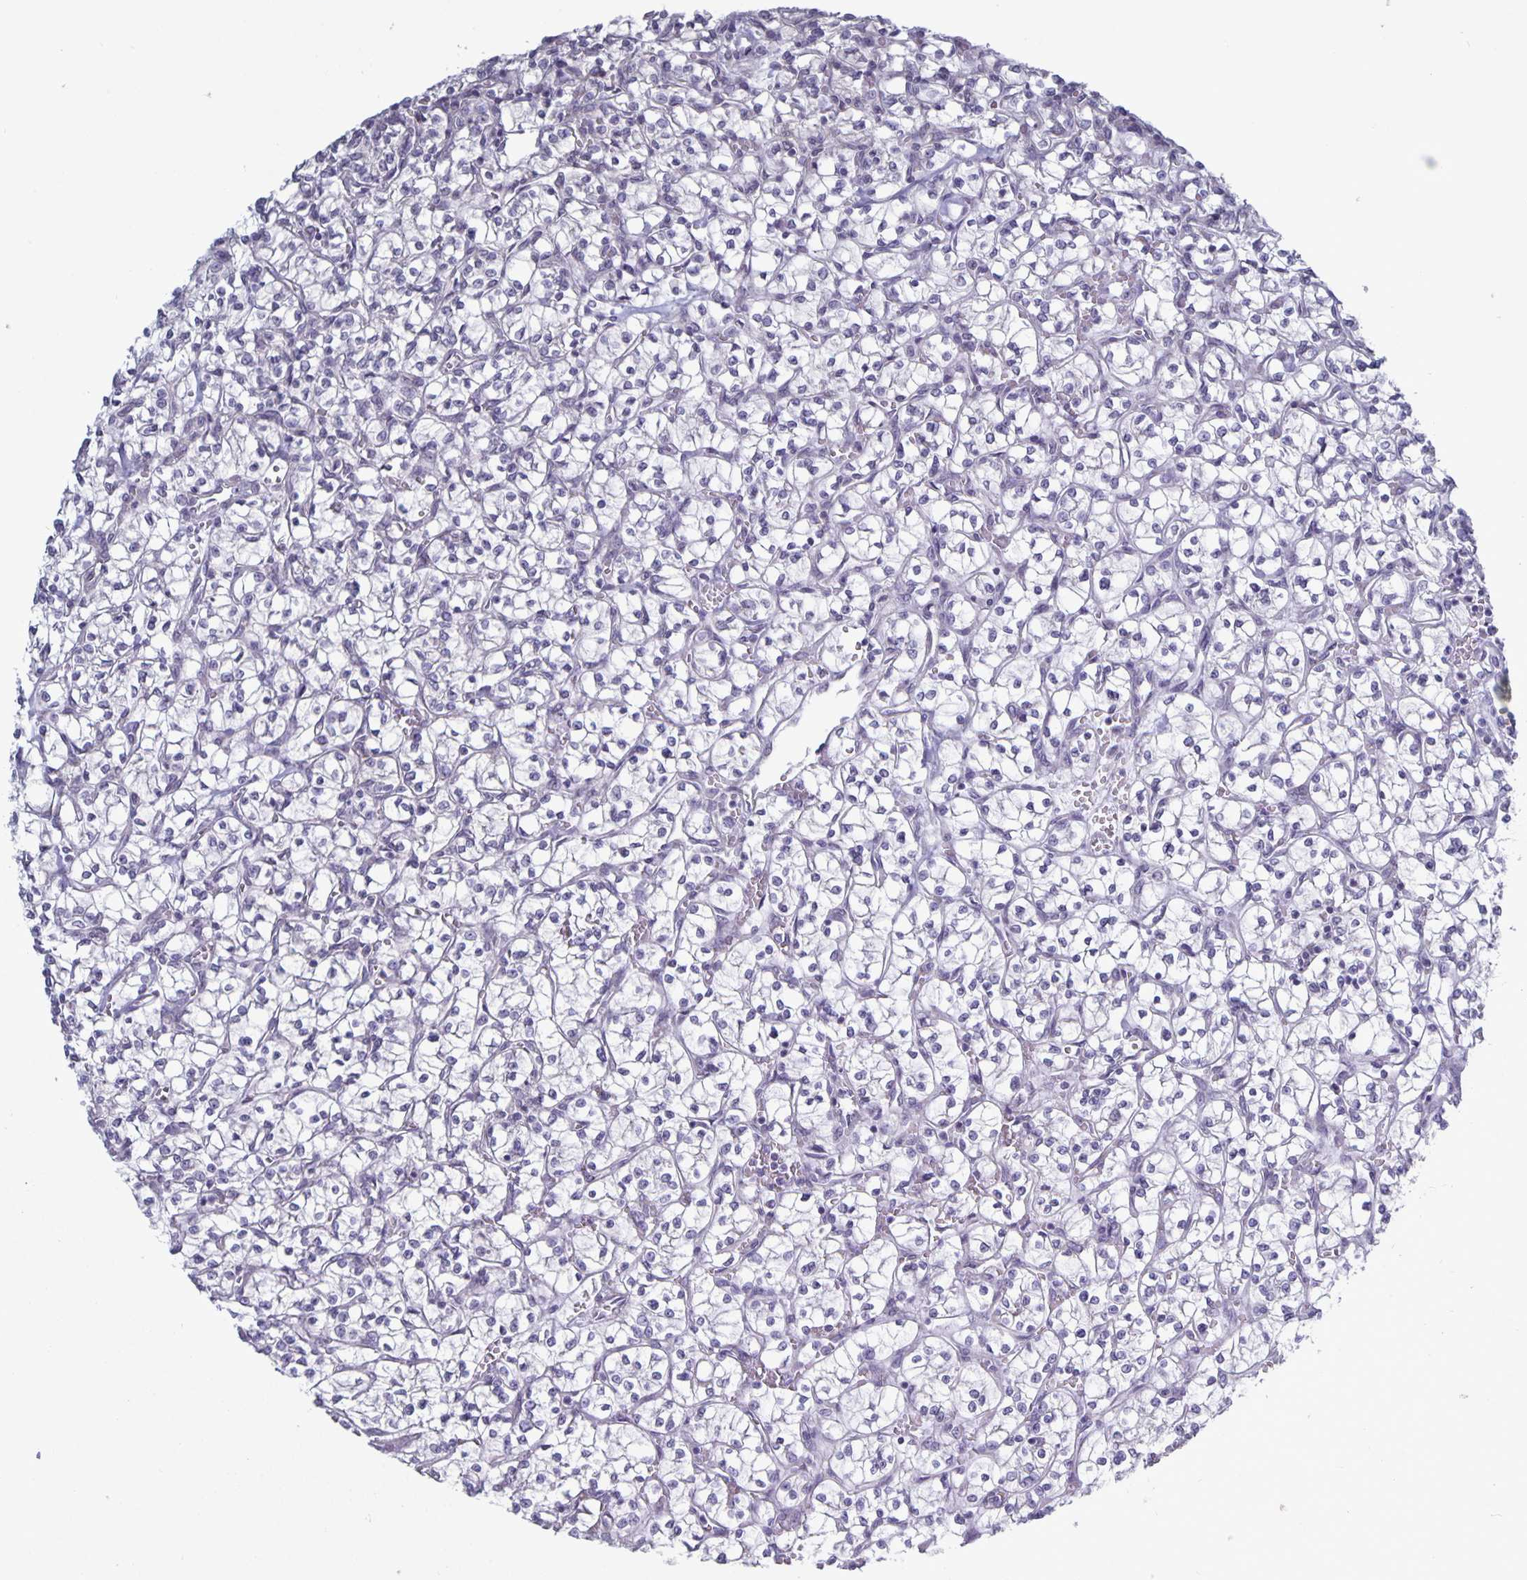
{"staining": {"intensity": "negative", "quantity": "none", "location": "none"}, "tissue": "renal cancer", "cell_type": "Tumor cells", "image_type": "cancer", "snomed": [{"axis": "morphology", "description": "Adenocarcinoma, NOS"}, {"axis": "topography", "description": "Kidney"}], "caption": "Renal cancer was stained to show a protein in brown. There is no significant staining in tumor cells.", "gene": "PLCB3", "patient": {"sex": "female", "age": 64}}